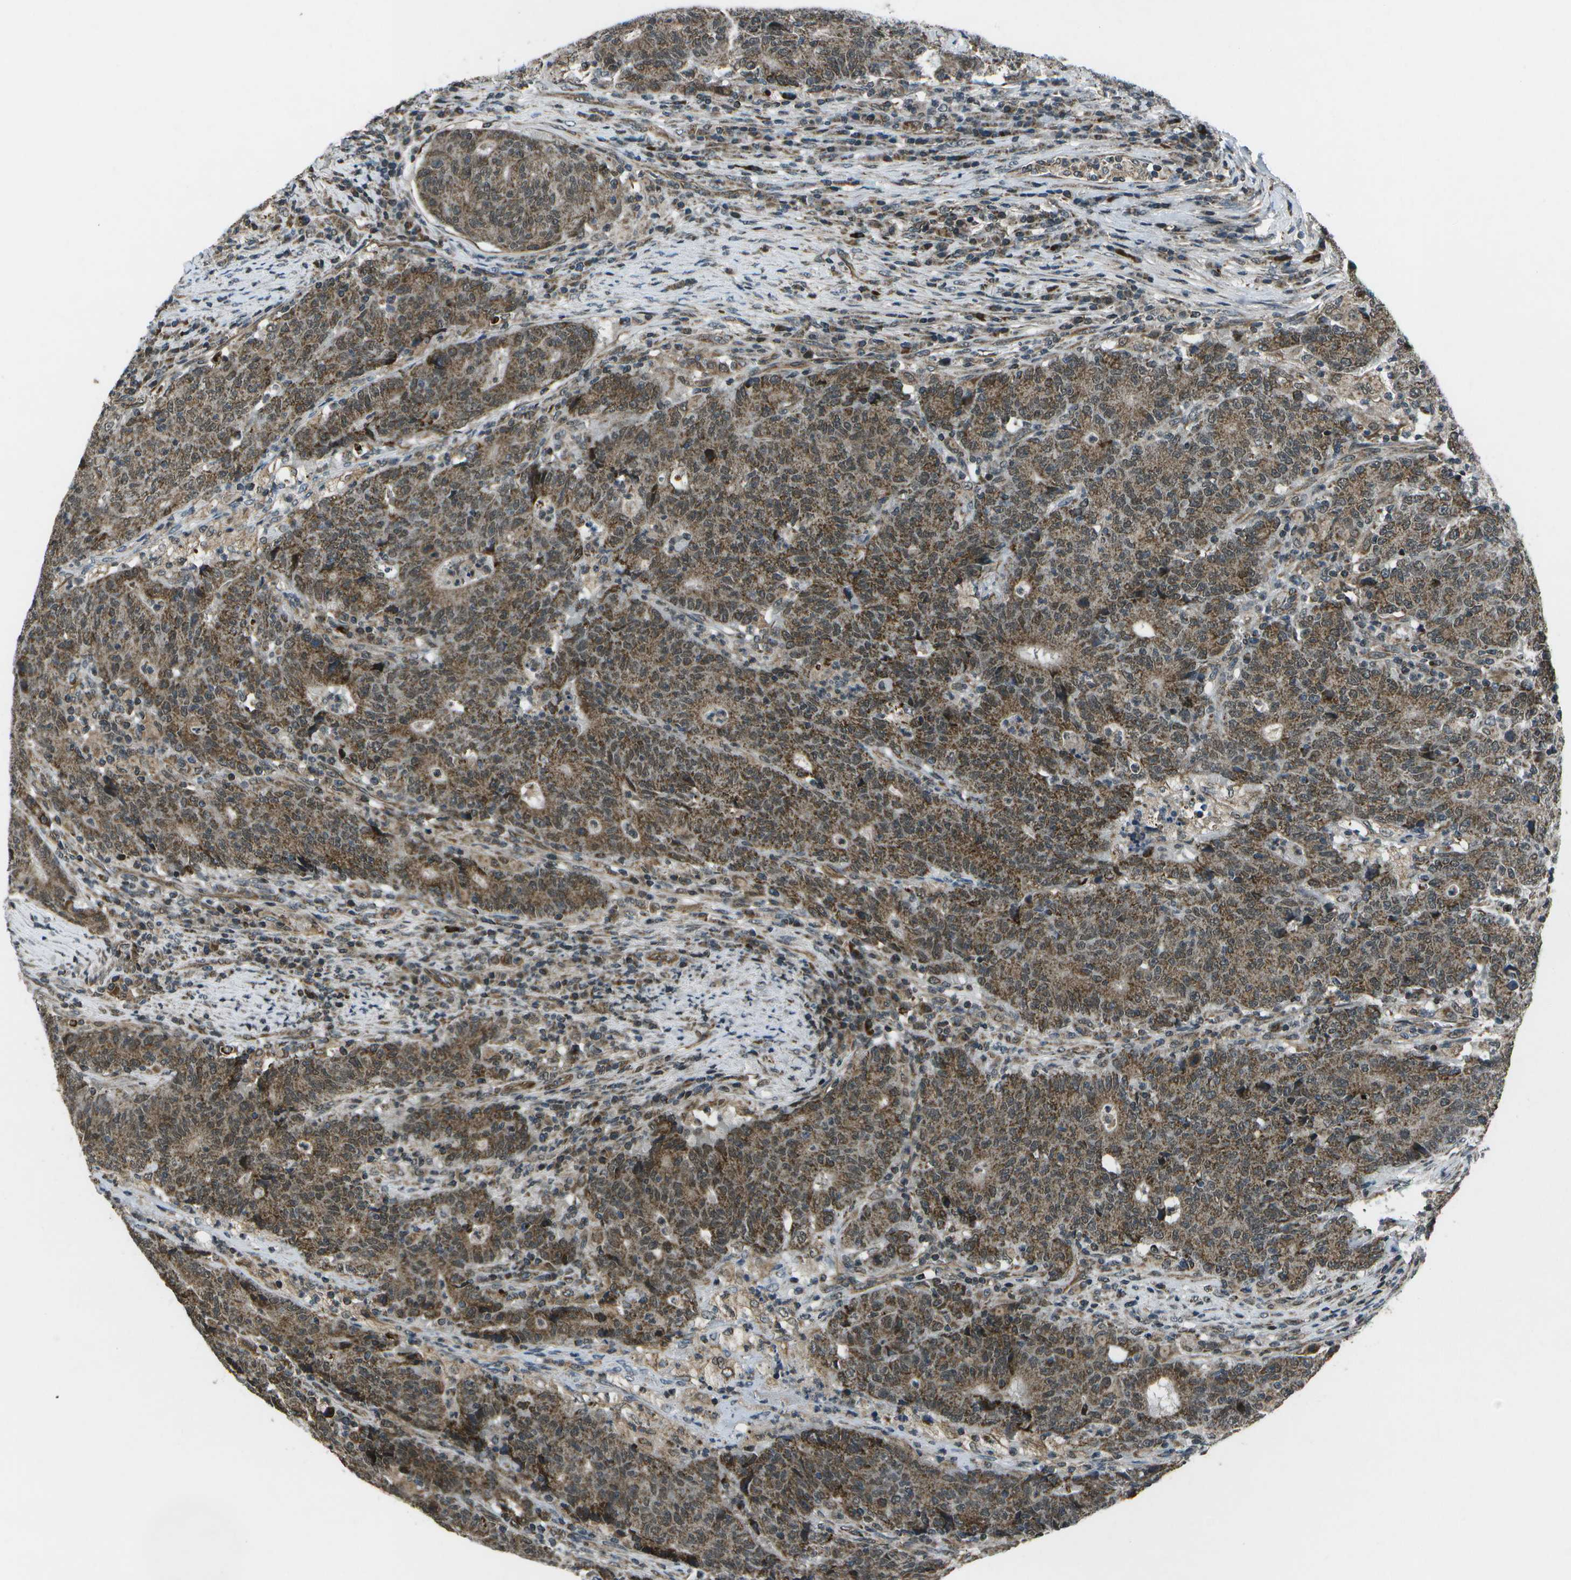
{"staining": {"intensity": "moderate", "quantity": ">75%", "location": "cytoplasmic/membranous,nuclear"}, "tissue": "colorectal cancer", "cell_type": "Tumor cells", "image_type": "cancer", "snomed": [{"axis": "morphology", "description": "Normal tissue, NOS"}, {"axis": "morphology", "description": "Adenocarcinoma, NOS"}, {"axis": "topography", "description": "Colon"}], "caption": "Immunohistochemistry photomicrograph of neoplastic tissue: colorectal adenocarcinoma stained using immunohistochemistry (IHC) displays medium levels of moderate protein expression localized specifically in the cytoplasmic/membranous and nuclear of tumor cells, appearing as a cytoplasmic/membranous and nuclear brown color.", "gene": "EIF2AK1", "patient": {"sex": "female", "age": 75}}